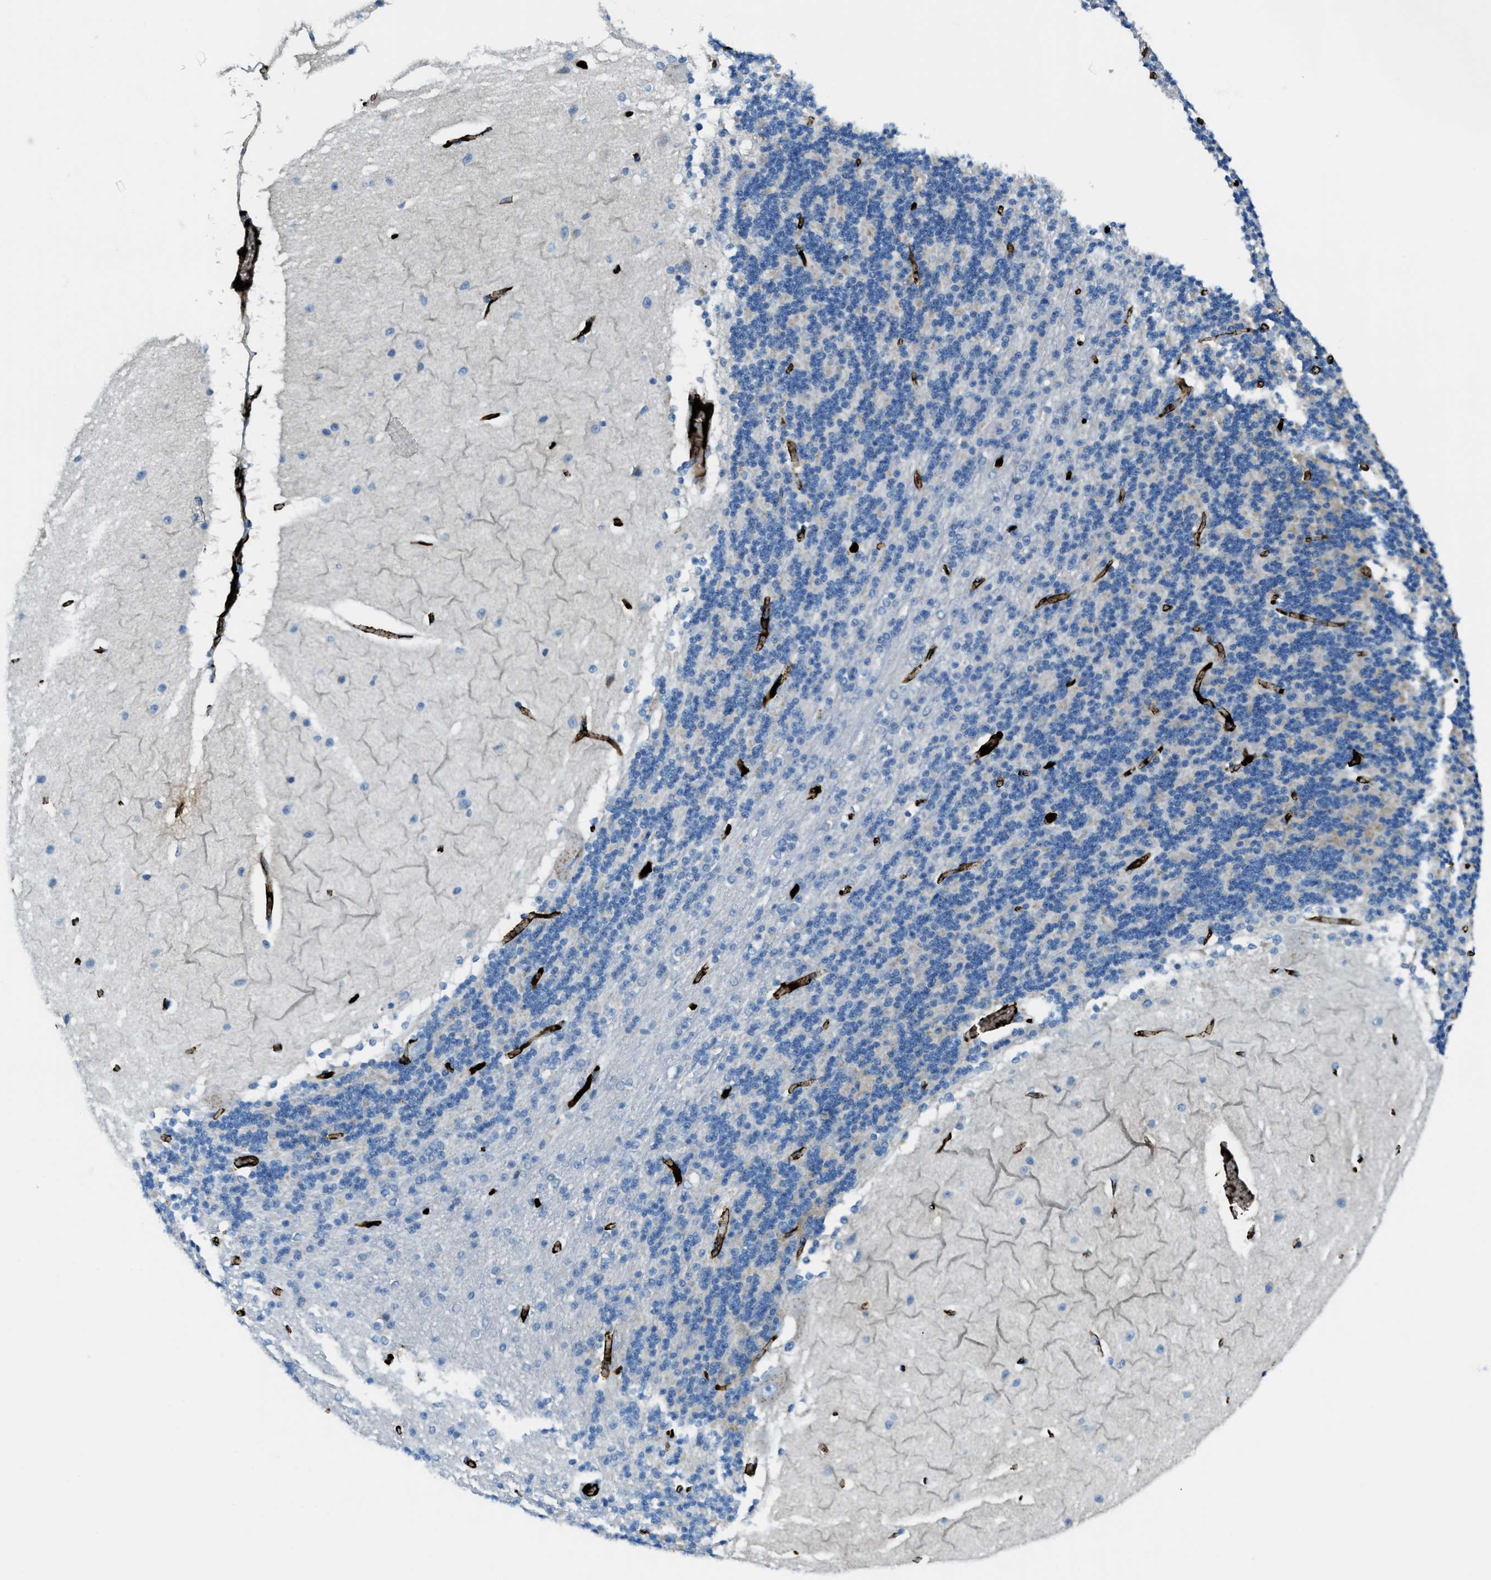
{"staining": {"intensity": "negative", "quantity": "none", "location": "none"}, "tissue": "cerebellum", "cell_type": "Cells in granular layer", "image_type": "normal", "snomed": [{"axis": "morphology", "description": "Normal tissue, NOS"}, {"axis": "topography", "description": "Cerebellum"}], "caption": "Benign cerebellum was stained to show a protein in brown. There is no significant positivity in cells in granular layer.", "gene": "TRIM59", "patient": {"sex": "female", "age": 54}}